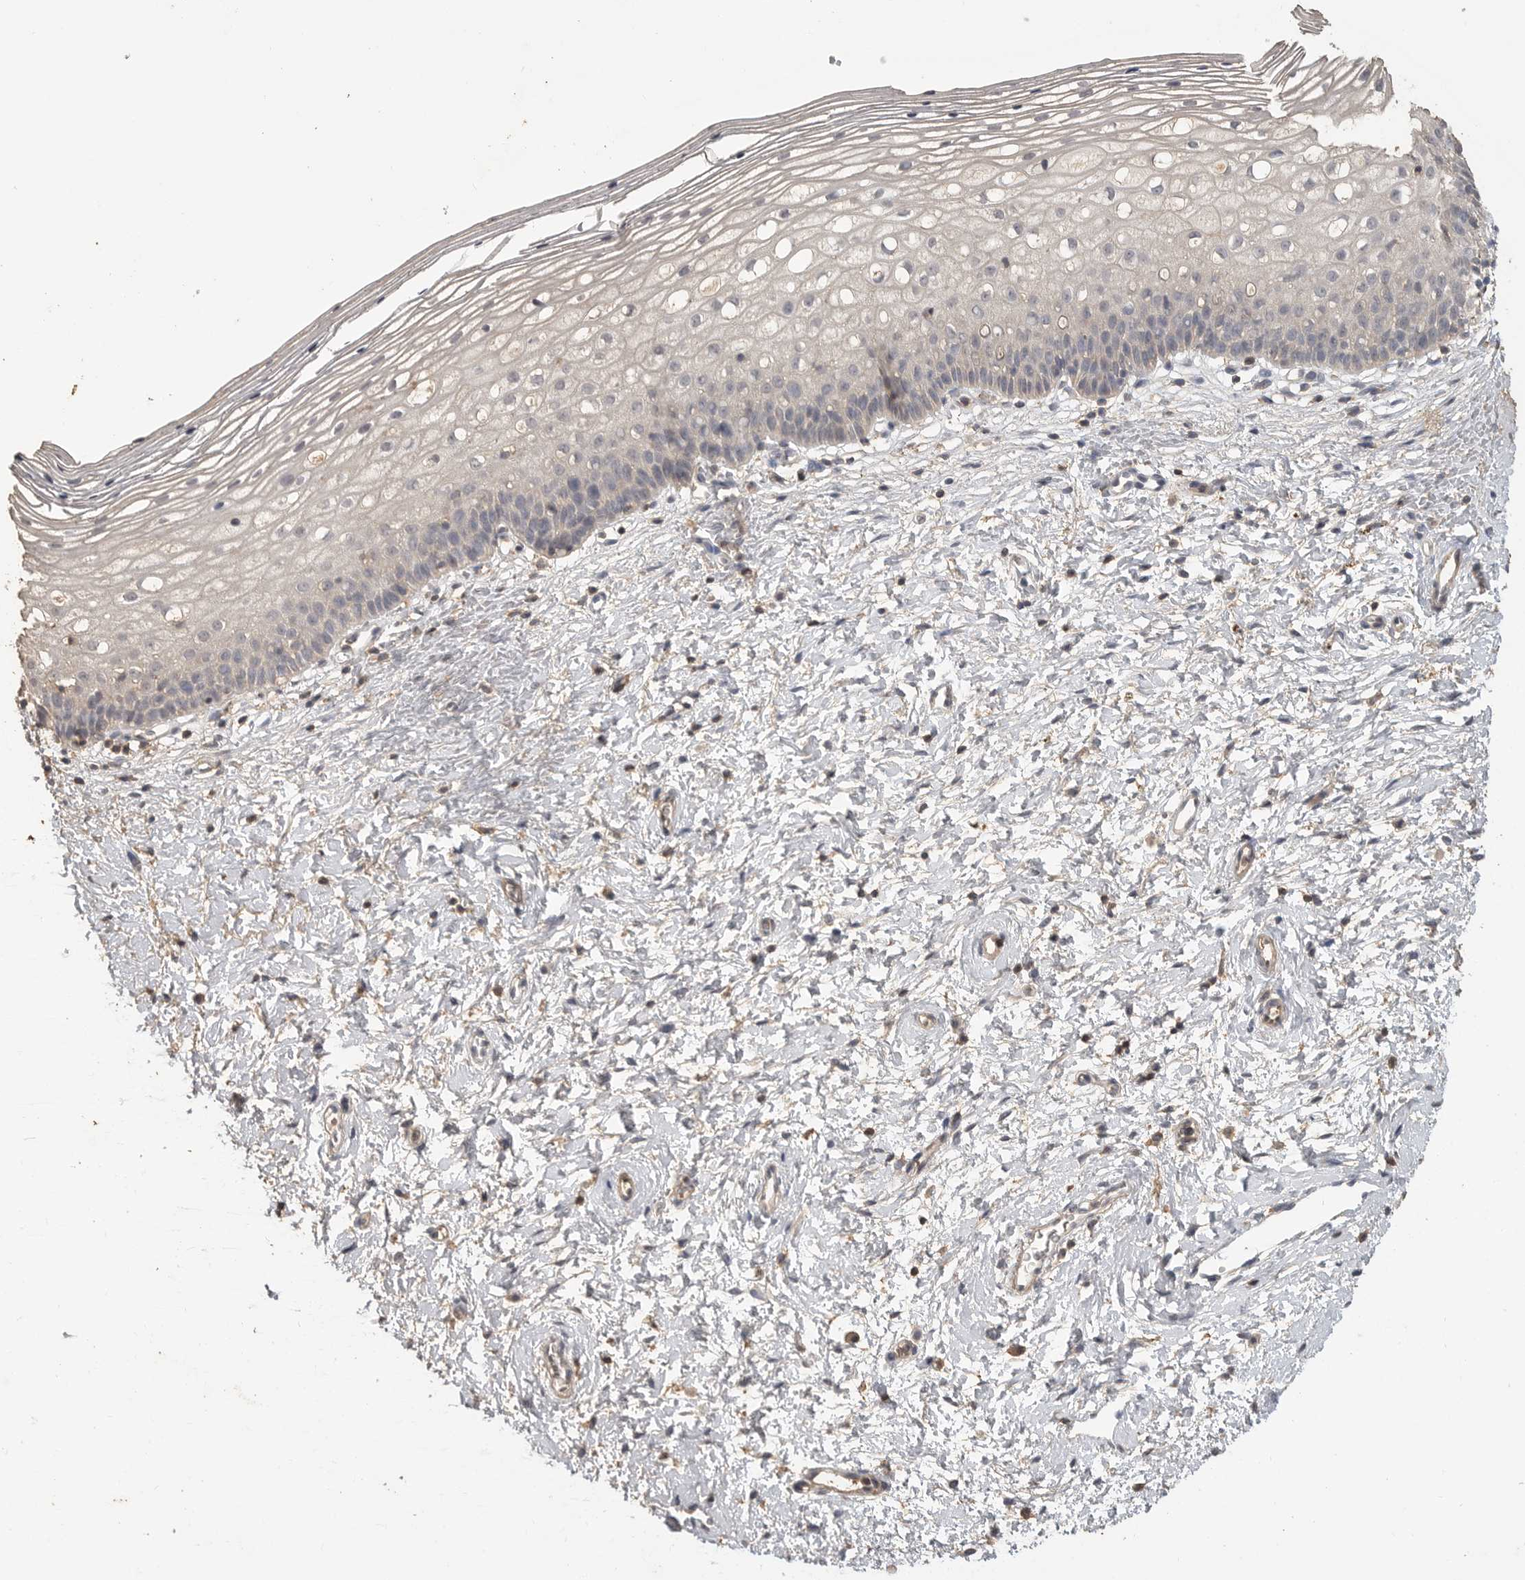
{"staining": {"intensity": "negative", "quantity": "none", "location": "none"}, "tissue": "cervix", "cell_type": "Squamous epithelial cells", "image_type": "normal", "snomed": [{"axis": "morphology", "description": "Normal tissue, NOS"}, {"axis": "topography", "description": "Cervix"}], "caption": "A histopathology image of cervix stained for a protein shows no brown staining in squamous epithelial cells.", "gene": "MAP2K1", "patient": {"sex": "female", "age": 72}}